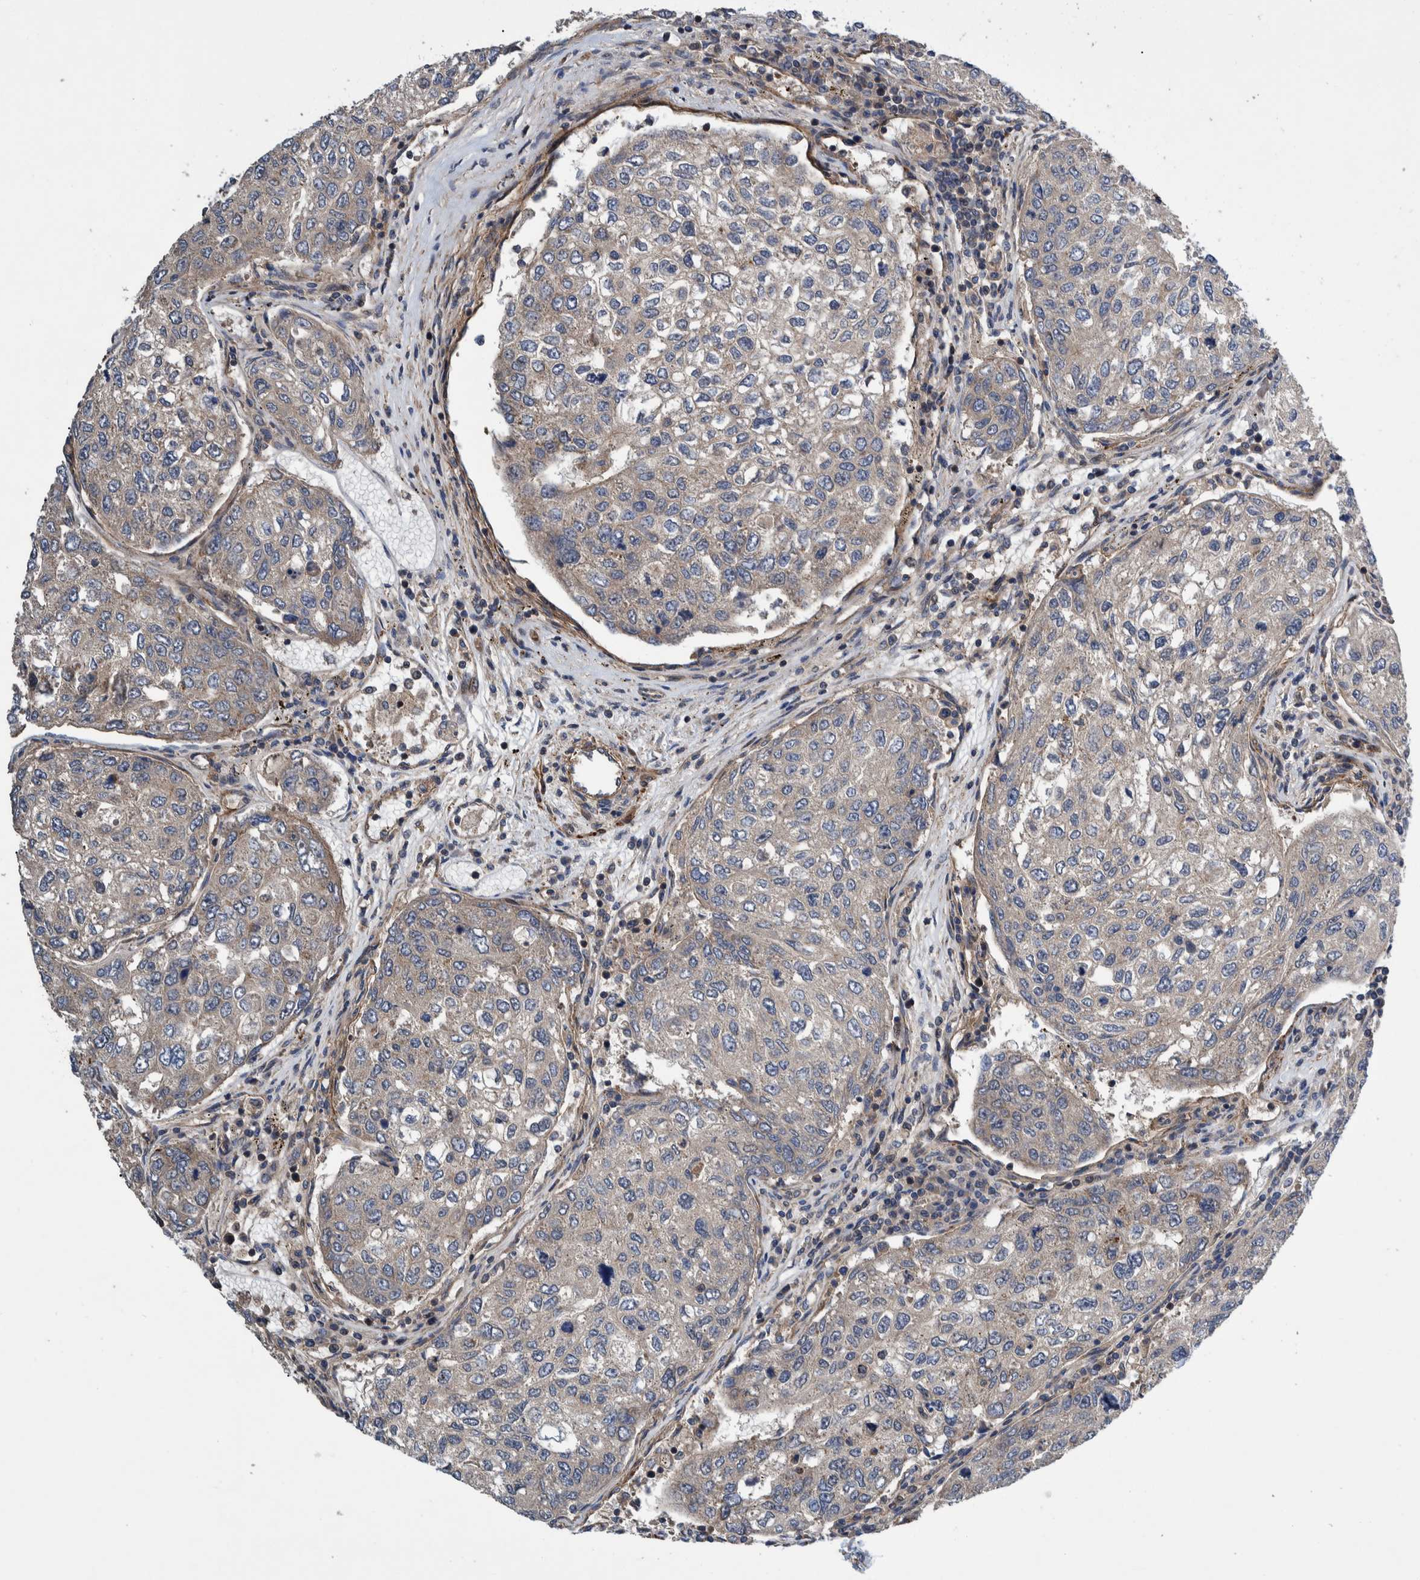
{"staining": {"intensity": "weak", "quantity": ">75%", "location": "cytoplasmic/membranous"}, "tissue": "urothelial cancer", "cell_type": "Tumor cells", "image_type": "cancer", "snomed": [{"axis": "morphology", "description": "Urothelial carcinoma, High grade"}, {"axis": "topography", "description": "Lymph node"}, {"axis": "topography", "description": "Urinary bladder"}], "caption": "This photomicrograph demonstrates urothelial cancer stained with immunohistochemistry (IHC) to label a protein in brown. The cytoplasmic/membranous of tumor cells show weak positivity for the protein. Nuclei are counter-stained blue.", "gene": "GRPEL2", "patient": {"sex": "male", "age": 51}}